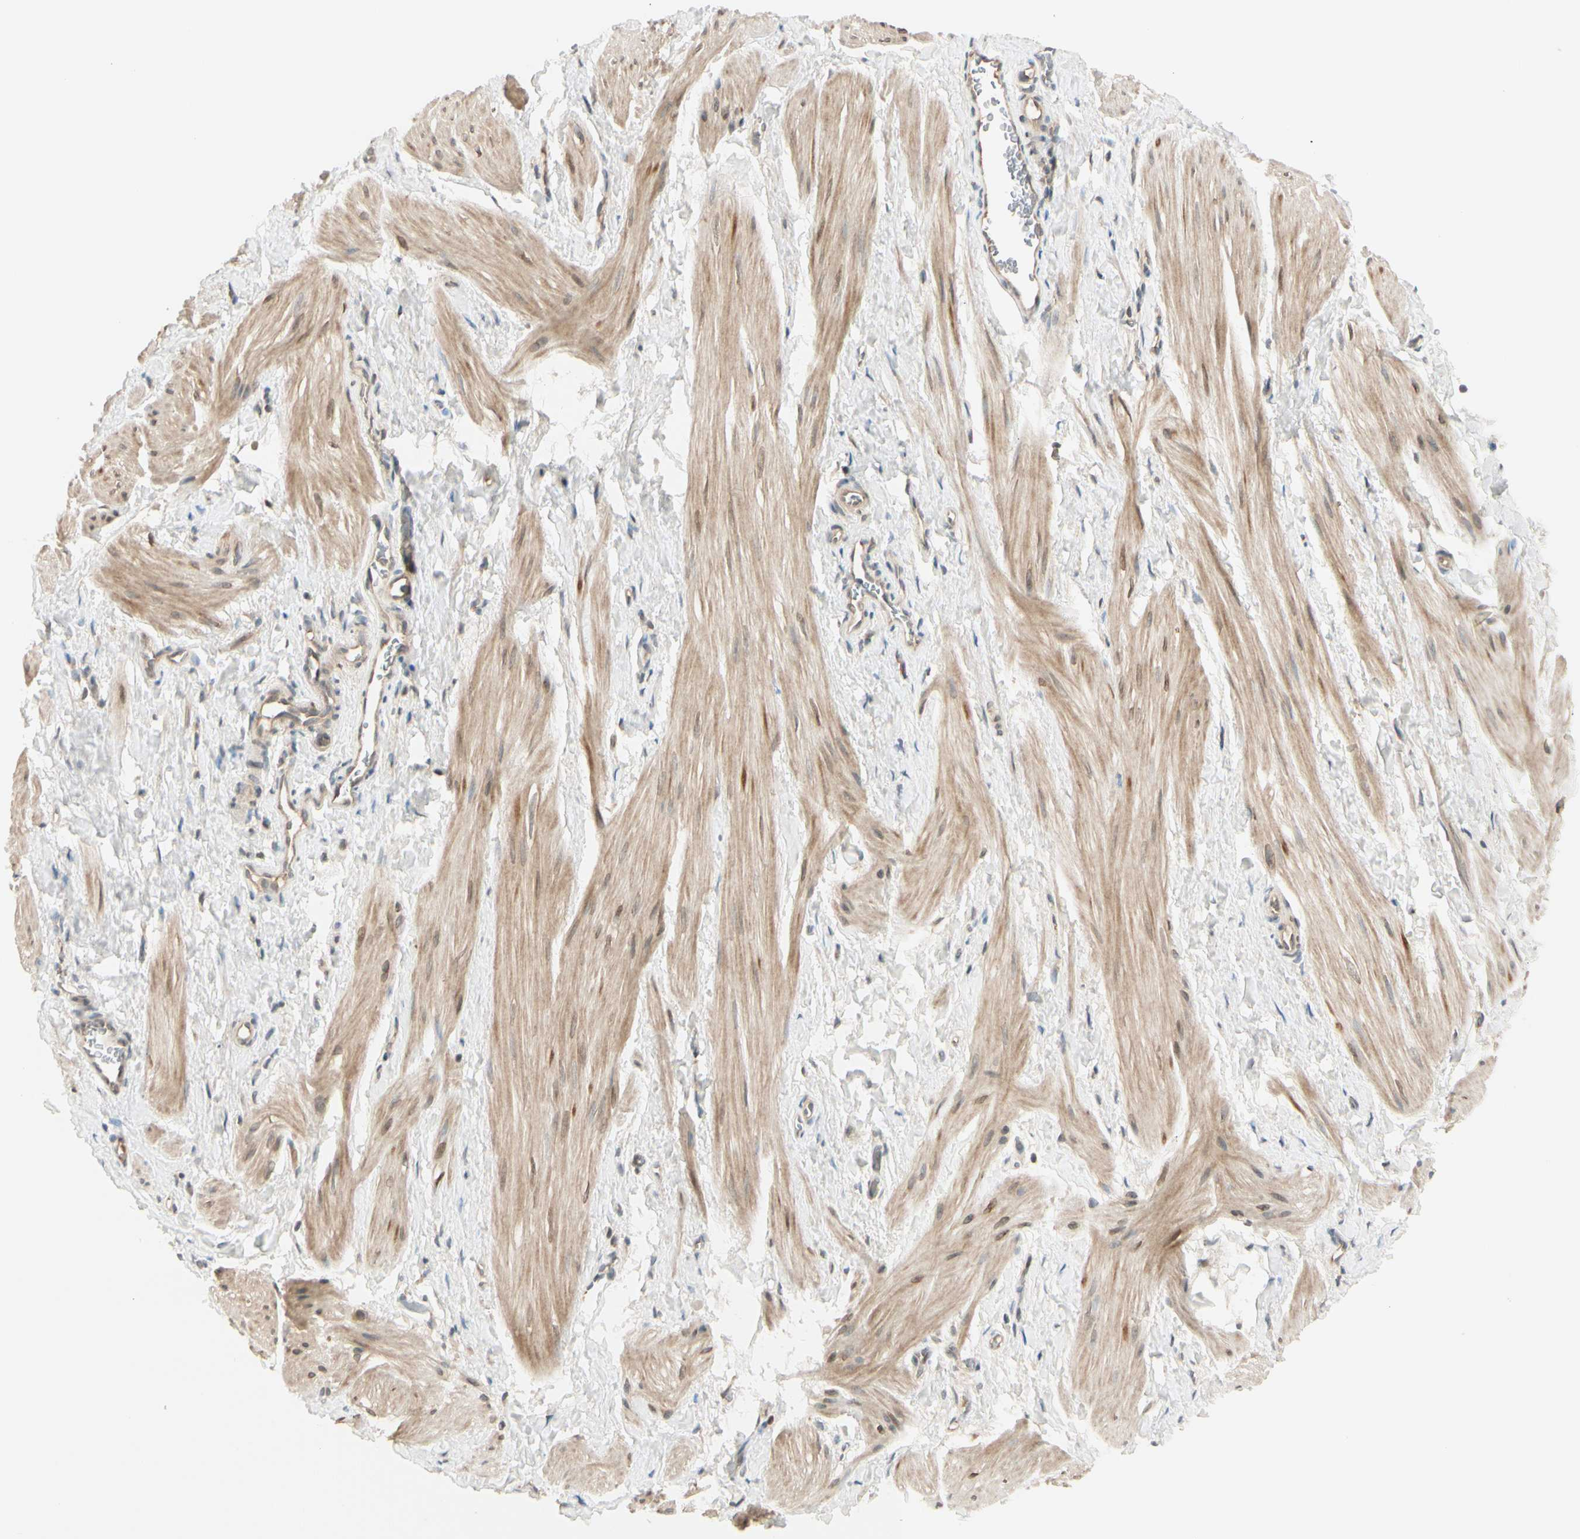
{"staining": {"intensity": "weak", "quantity": "25%-75%", "location": "cytoplasmic/membranous"}, "tissue": "smooth muscle", "cell_type": "Smooth muscle cells", "image_type": "normal", "snomed": [{"axis": "morphology", "description": "Normal tissue, NOS"}, {"axis": "topography", "description": "Smooth muscle"}], "caption": "Protein expression analysis of normal human smooth muscle reveals weak cytoplasmic/membranous expression in approximately 25%-75% of smooth muscle cells. (Stains: DAB in brown, nuclei in blue, Microscopy: brightfield microscopy at high magnification).", "gene": "FGF10", "patient": {"sex": "male", "age": 16}}